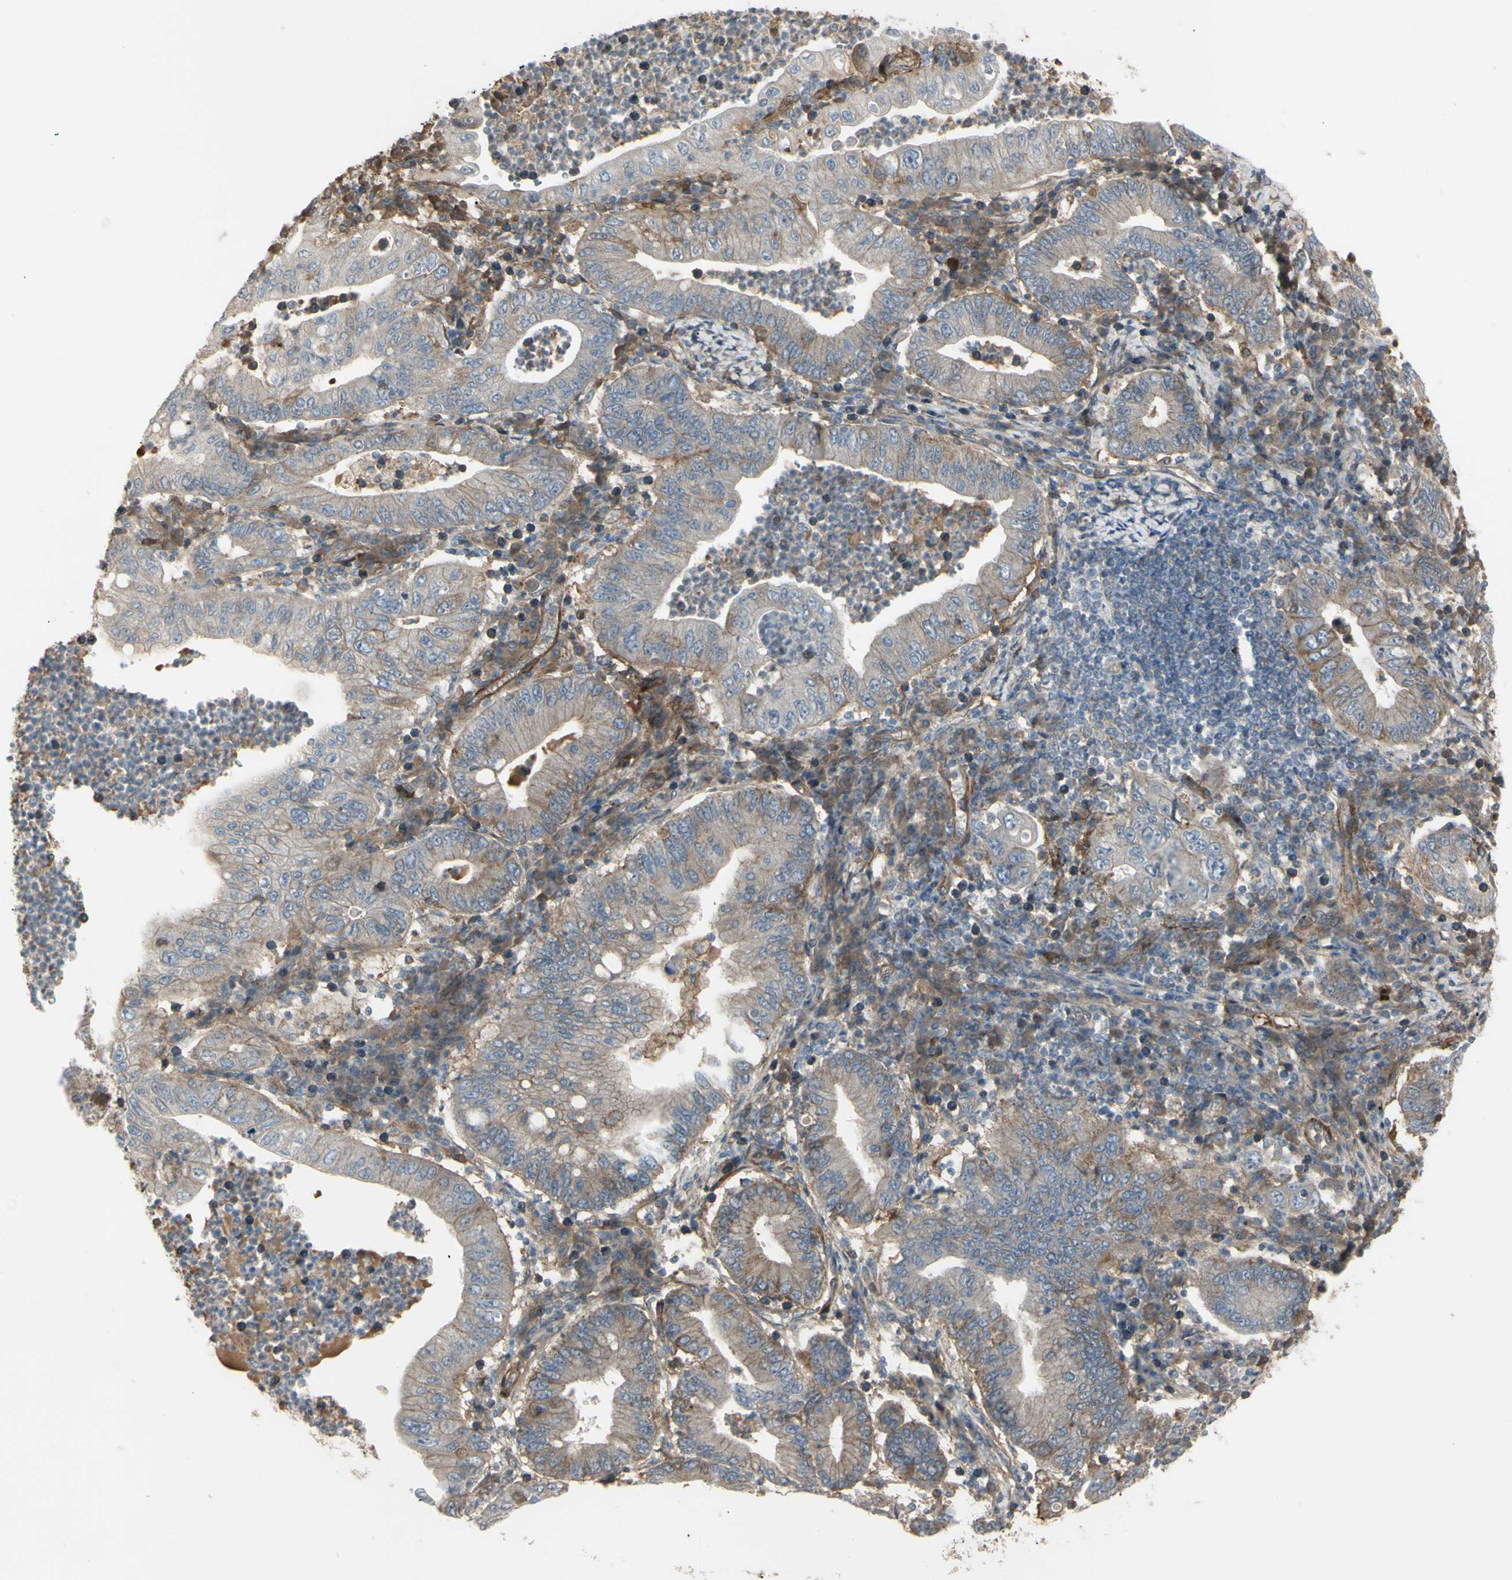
{"staining": {"intensity": "weak", "quantity": ">75%", "location": "cytoplasmic/membranous"}, "tissue": "stomach cancer", "cell_type": "Tumor cells", "image_type": "cancer", "snomed": [{"axis": "morphology", "description": "Normal tissue, NOS"}, {"axis": "morphology", "description": "Adenocarcinoma, NOS"}, {"axis": "topography", "description": "Esophagus"}, {"axis": "topography", "description": "Stomach, upper"}, {"axis": "topography", "description": "Peripheral nerve tissue"}], "caption": "High-magnification brightfield microscopy of stomach cancer stained with DAB (3,3'-diaminobenzidine) (brown) and counterstained with hematoxylin (blue). tumor cells exhibit weak cytoplasmic/membranous expression is identified in approximately>75% of cells. The protein of interest is shown in brown color, while the nuclei are stained blue.", "gene": "CD276", "patient": {"sex": "male", "age": 62}}